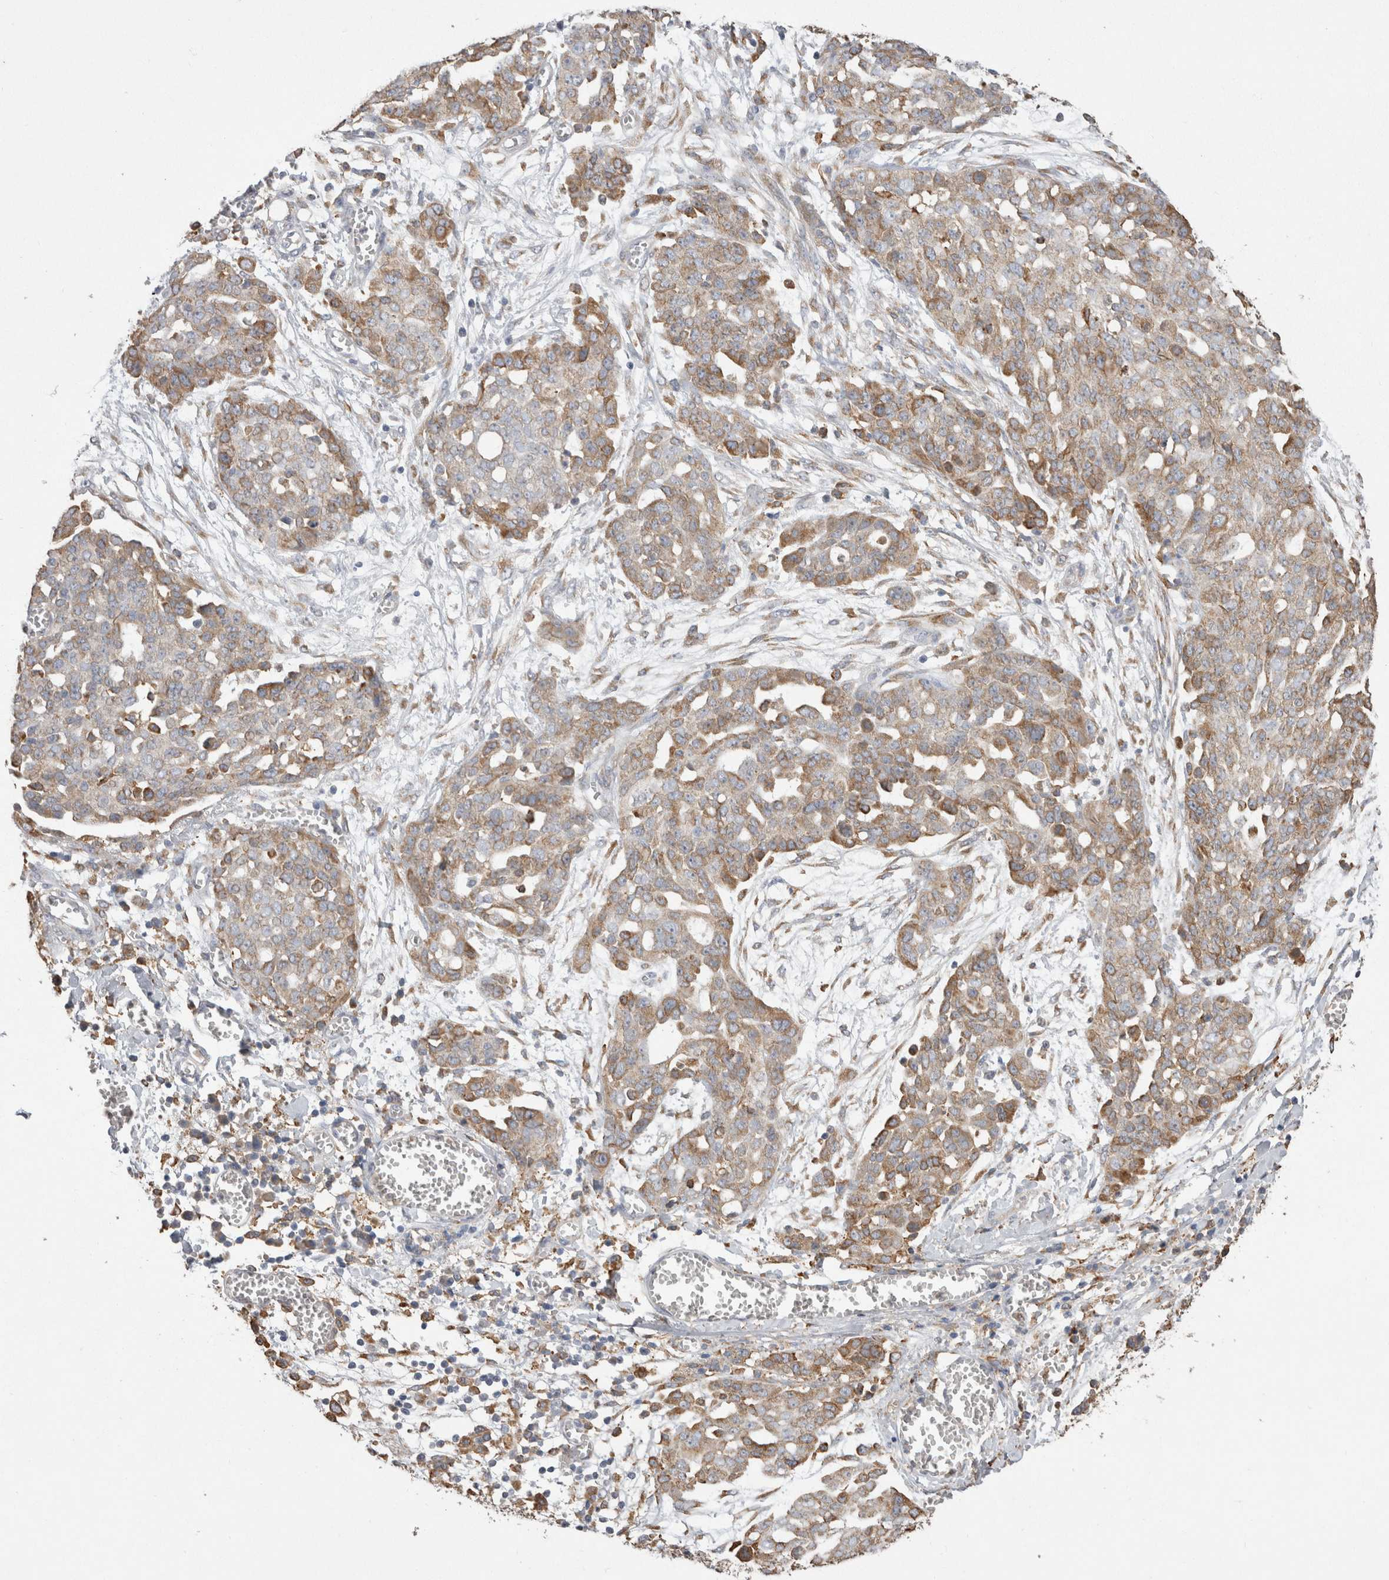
{"staining": {"intensity": "moderate", "quantity": ">75%", "location": "cytoplasmic/membranous"}, "tissue": "ovarian cancer", "cell_type": "Tumor cells", "image_type": "cancer", "snomed": [{"axis": "morphology", "description": "Cystadenocarcinoma, serous, NOS"}, {"axis": "topography", "description": "Soft tissue"}, {"axis": "topography", "description": "Ovary"}], "caption": "Ovarian serous cystadenocarcinoma tissue exhibits moderate cytoplasmic/membranous expression in approximately >75% of tumor cells, visualized by immunohistochemistry.", "gene": "LRPAP1", "patient": {"sex": "female", "age": 57}}